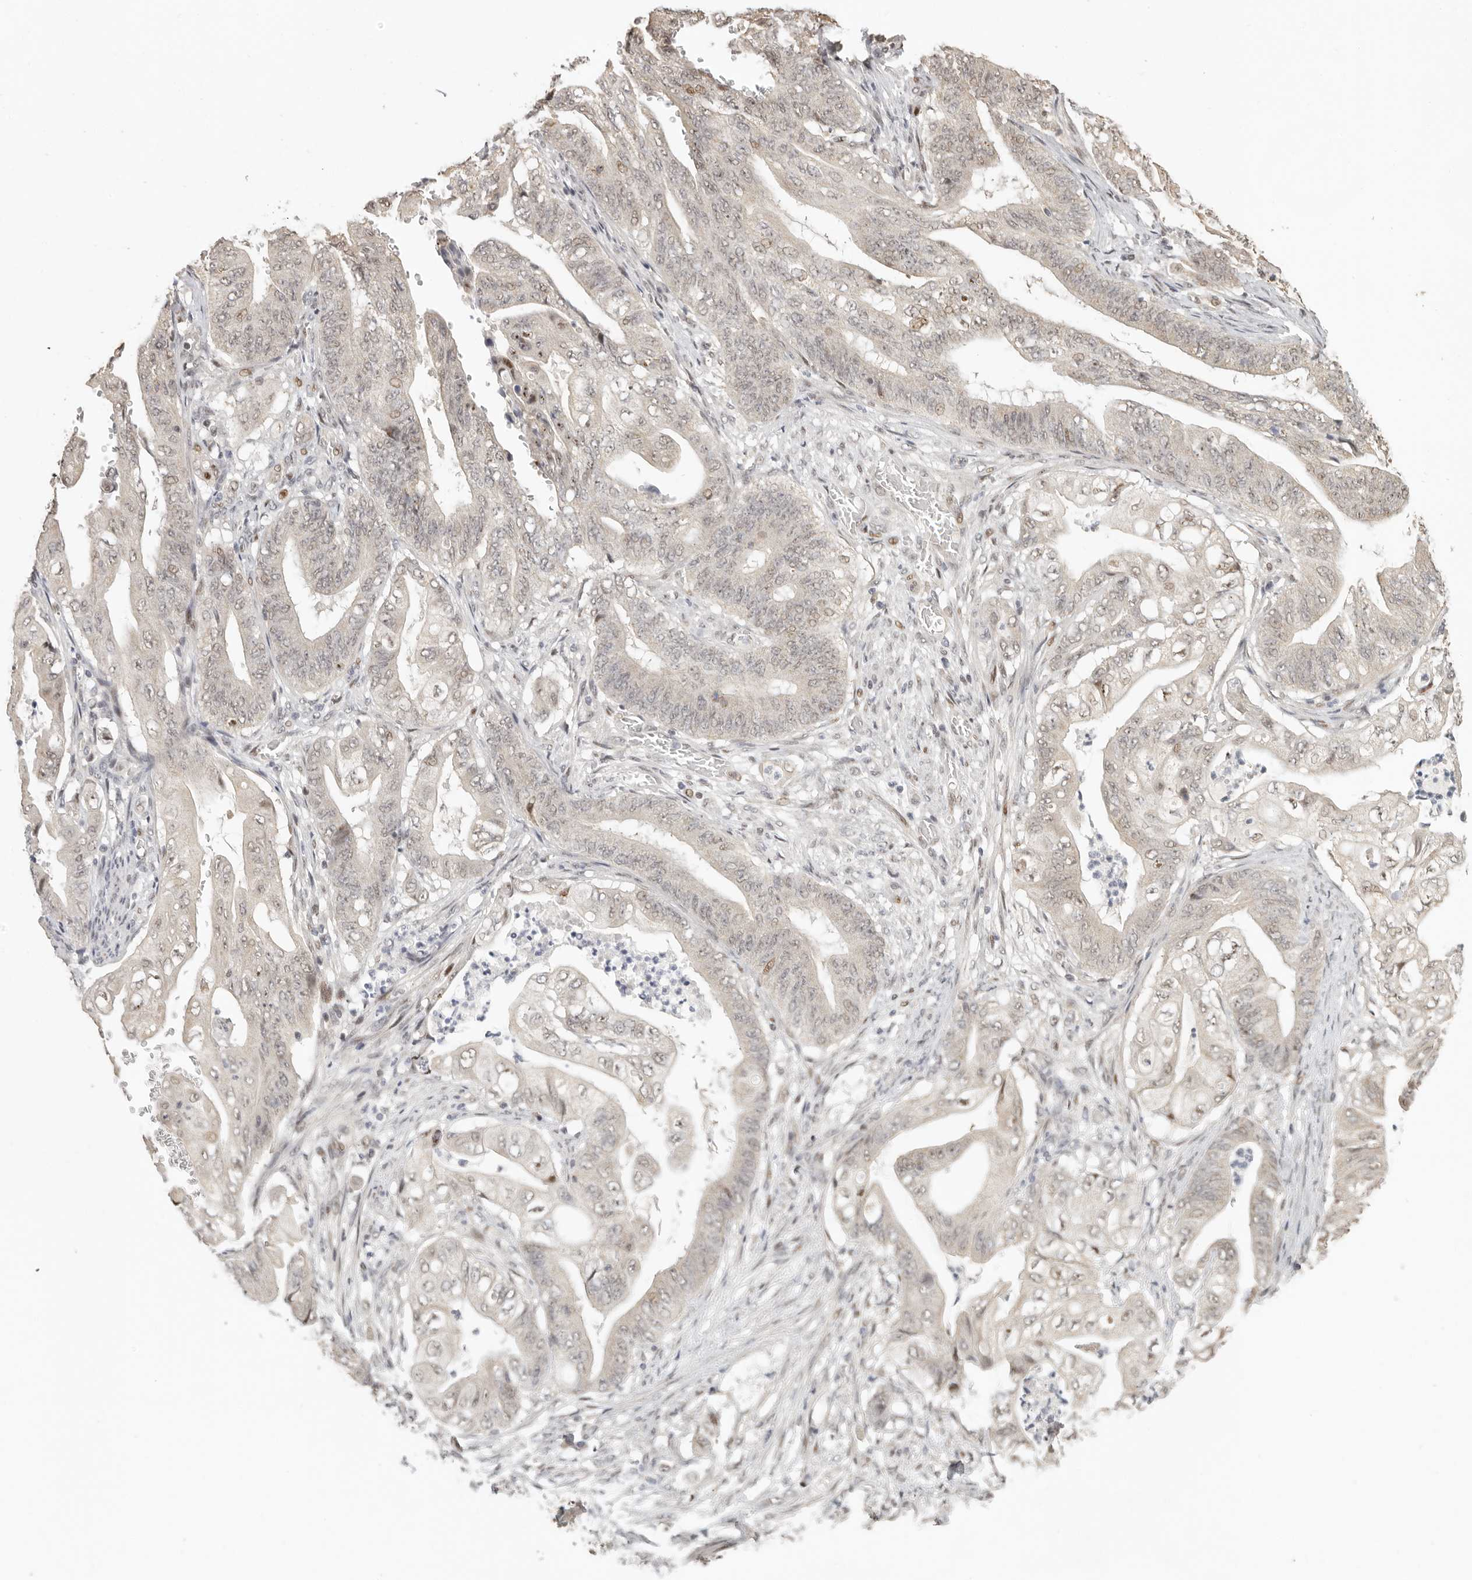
{"staining": {"intensity": "weak", "quantity": "<25%", "location": "nuclear"}, "tissue": "stomach cancer", "cell_type": "Tumor cells", "image_type": "cancer", "snomed": [{"axis": "morphology", "description": "Adenocarcinoma, NOS"}, {"axis": "topography", "description": "Stomach"}], "caption": "Immunohistochemistry image of neoplastic tissue: human stomach adenocarcinoma stained with DAB demonstrates no significant protein positivity in tumor cells.", "gene": "GPBP1L1", "patient": {"sex": "female", "age": 73}}